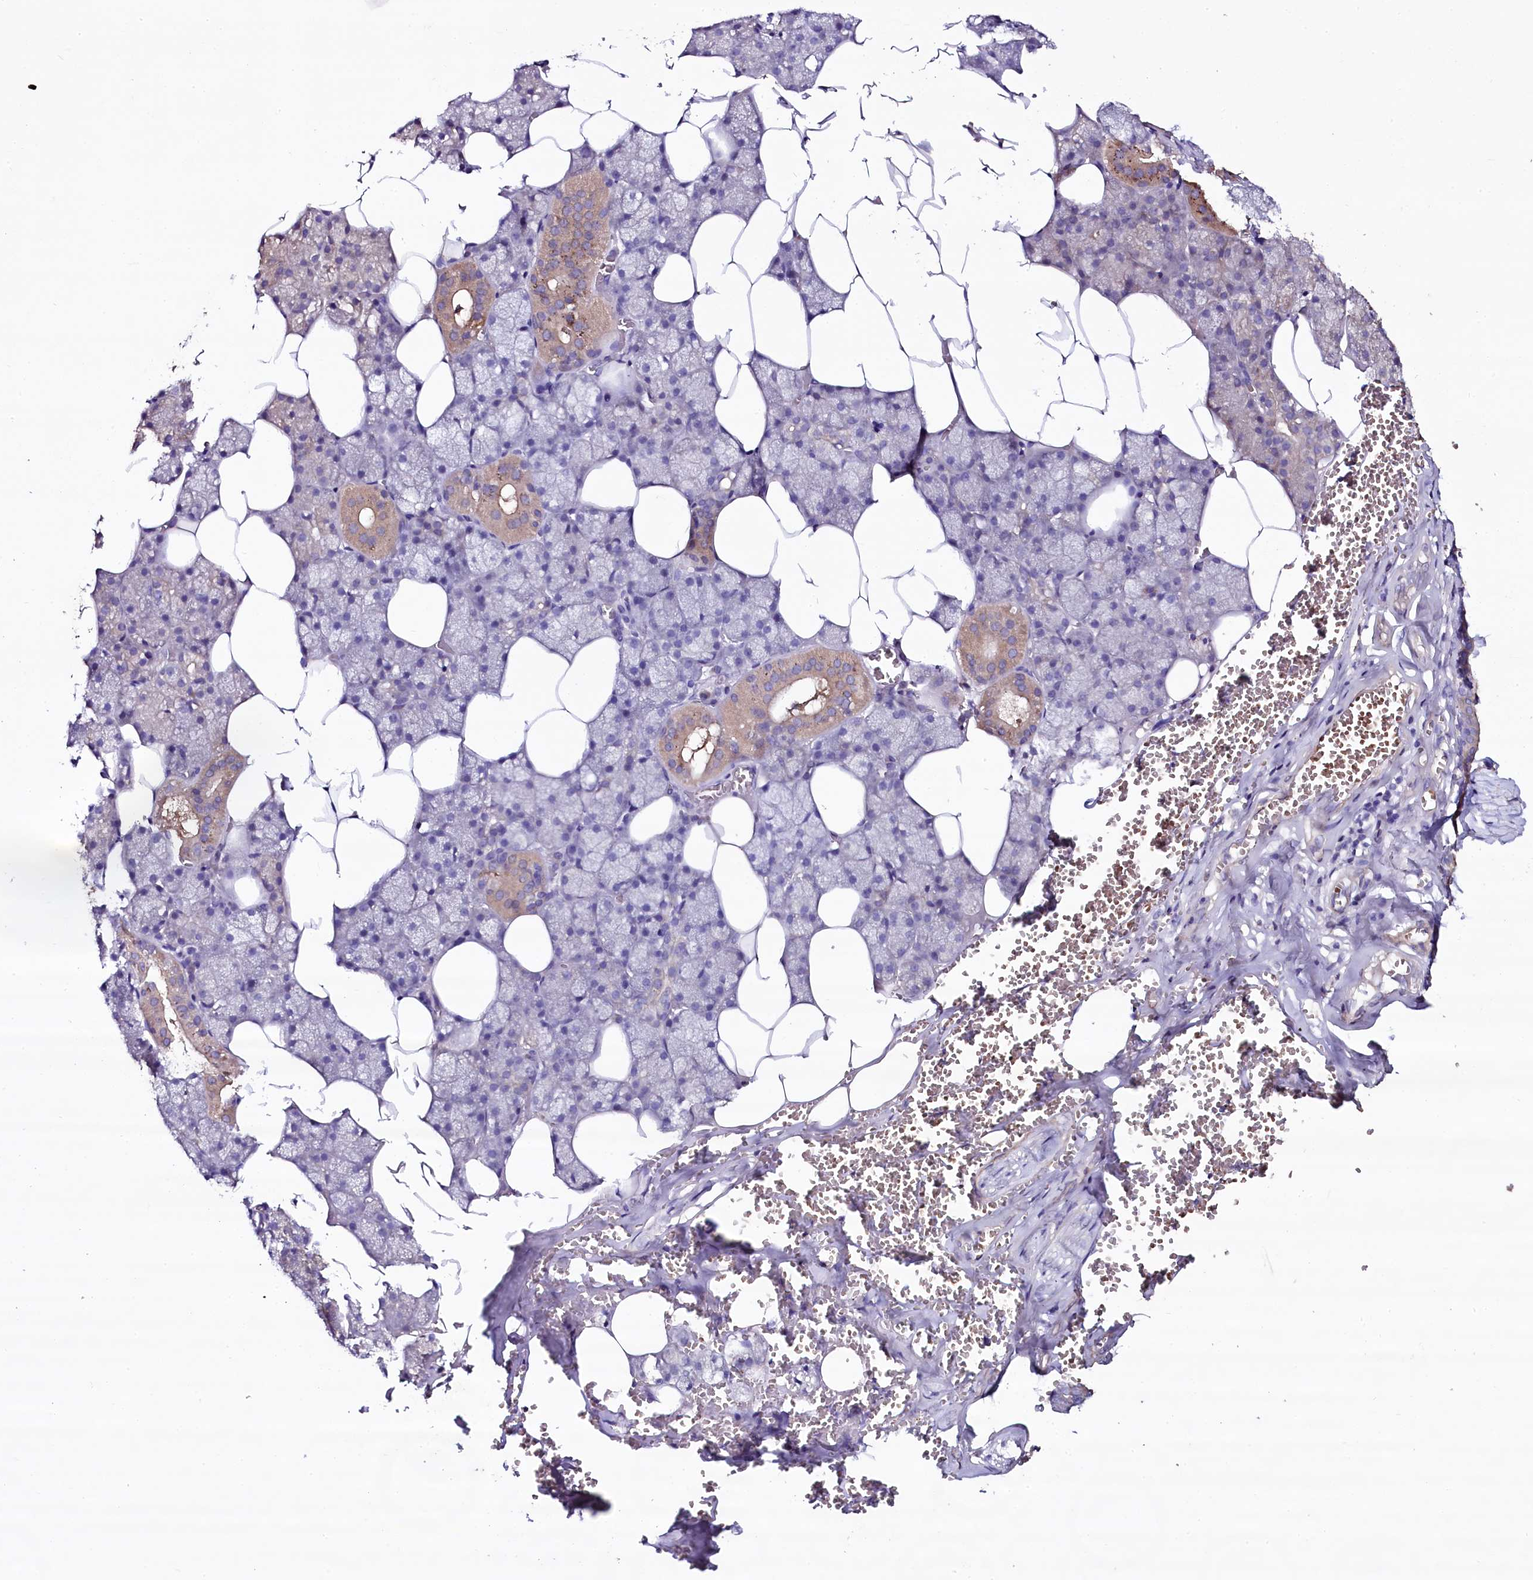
{"staining": {"intensity": "weak", "quantity": "<25%", "location": "cytoplasmic/membranous"}, "tissue": "salivary gland", "cell_type": "Glandular cells", "image_type": "normal", "snomed": [{"axis": "morphology", "description": "Normal tissue, NOS"}, {"axis": "topography", "description": "Salivary gland"}], "caption": "Protein analysis of benign salivary gland shows no significant expression in glandular cells. The staining was performed using DAB (3,3'-diaminobenzidine) to visualize the protein expression in brown, while the nuclei were stained in blue with hematoxylin (Magnification: 20x).", "gene": "MEX3C", "patient": {"sex": "male", "age": 62}}